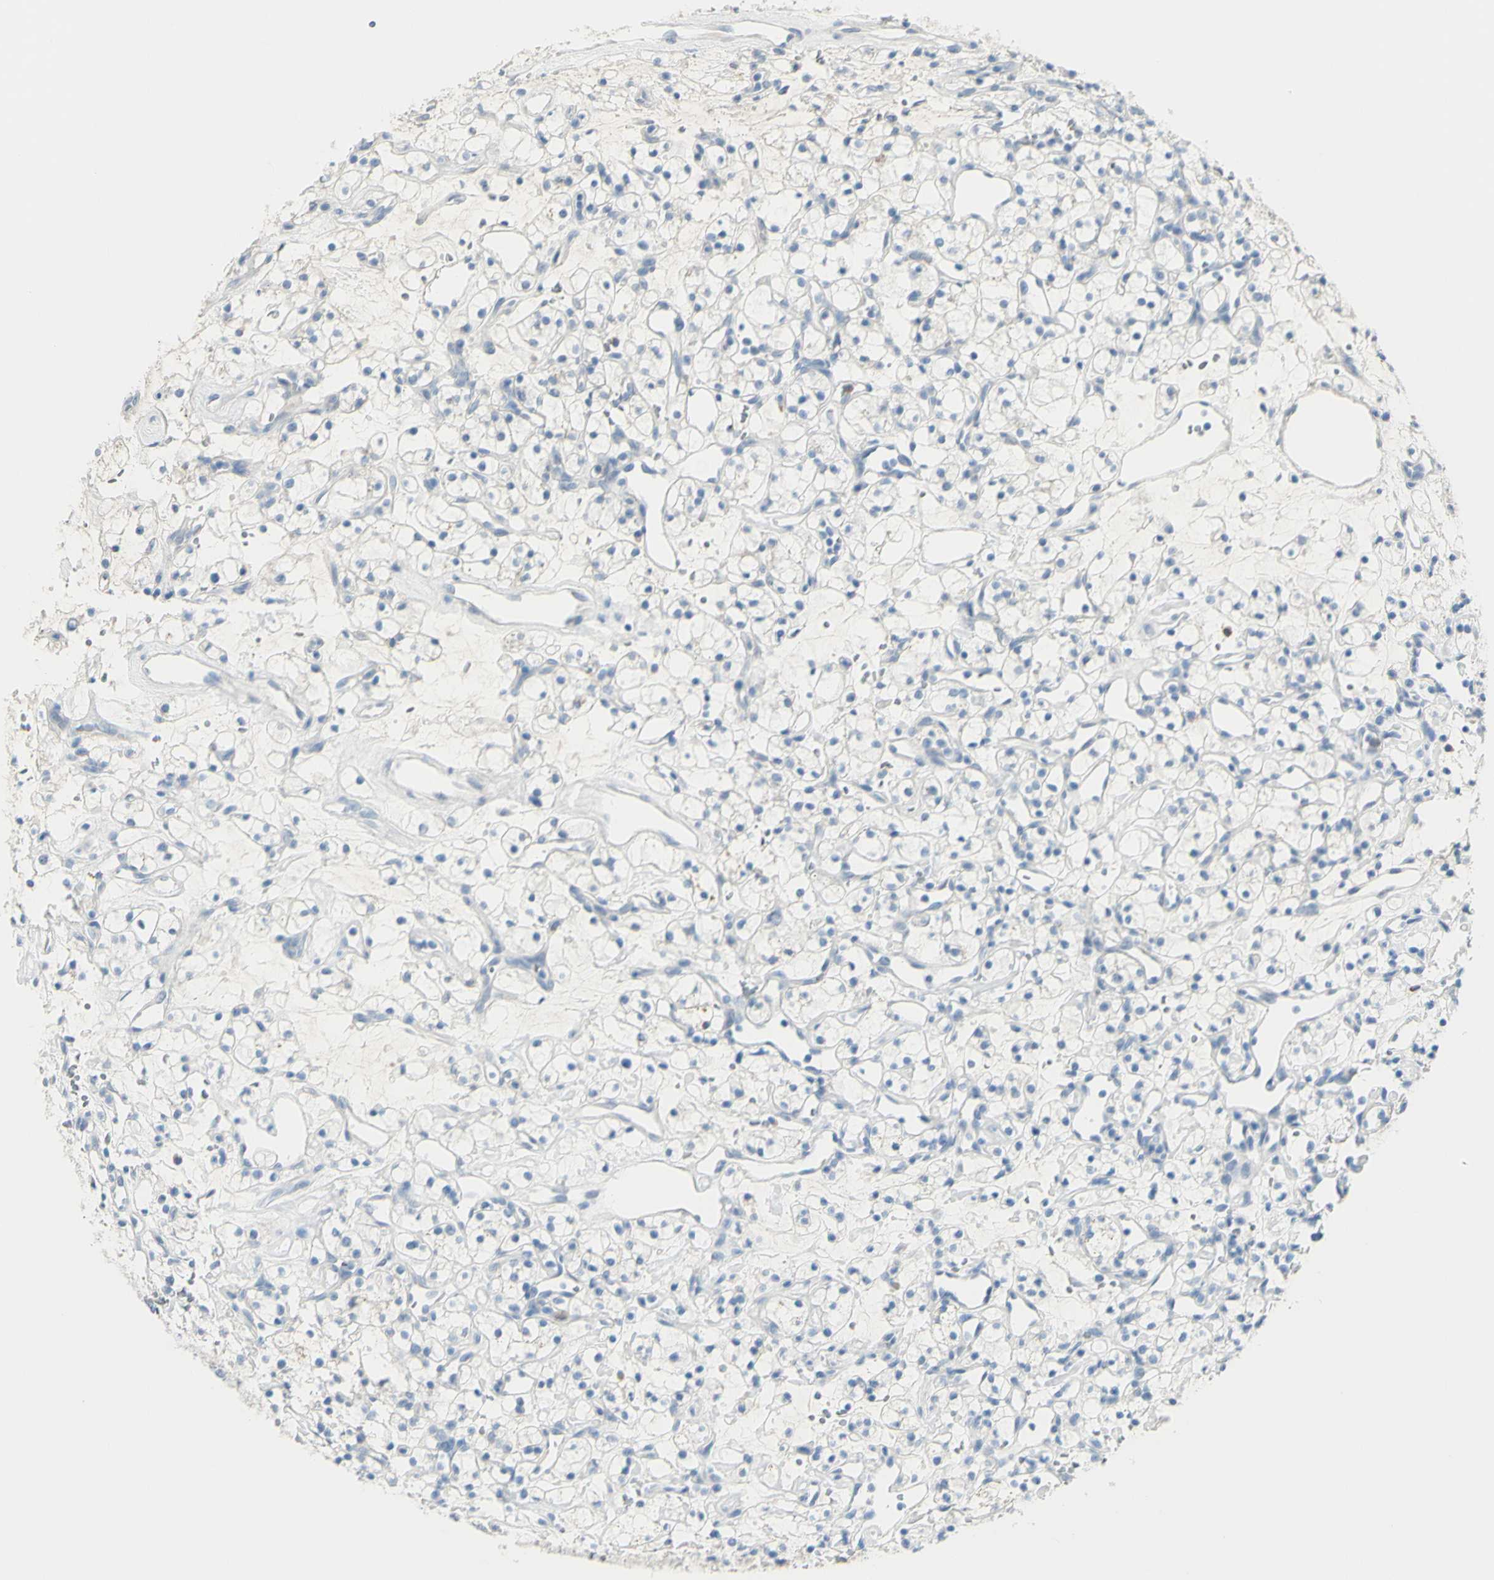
{"staining": {"intensity": "negative", "quantity": "none", "location": "none"}, "tissue": "renal cancer", "cell_type": "Tumor cells", "image_type": "cancer", "snomed": [{"axis": "morphology", "description": "Adenocarcinoma, NOS"}, {"axis": "topography", "description": "Kidney"}], "caption": "Histopathology image shows no protein positivity in tumor cells of renal cancer (adenocarcinoma) tissue.", "gene": "ZNF557", "patient": {"sex": "female", "age": 60}}